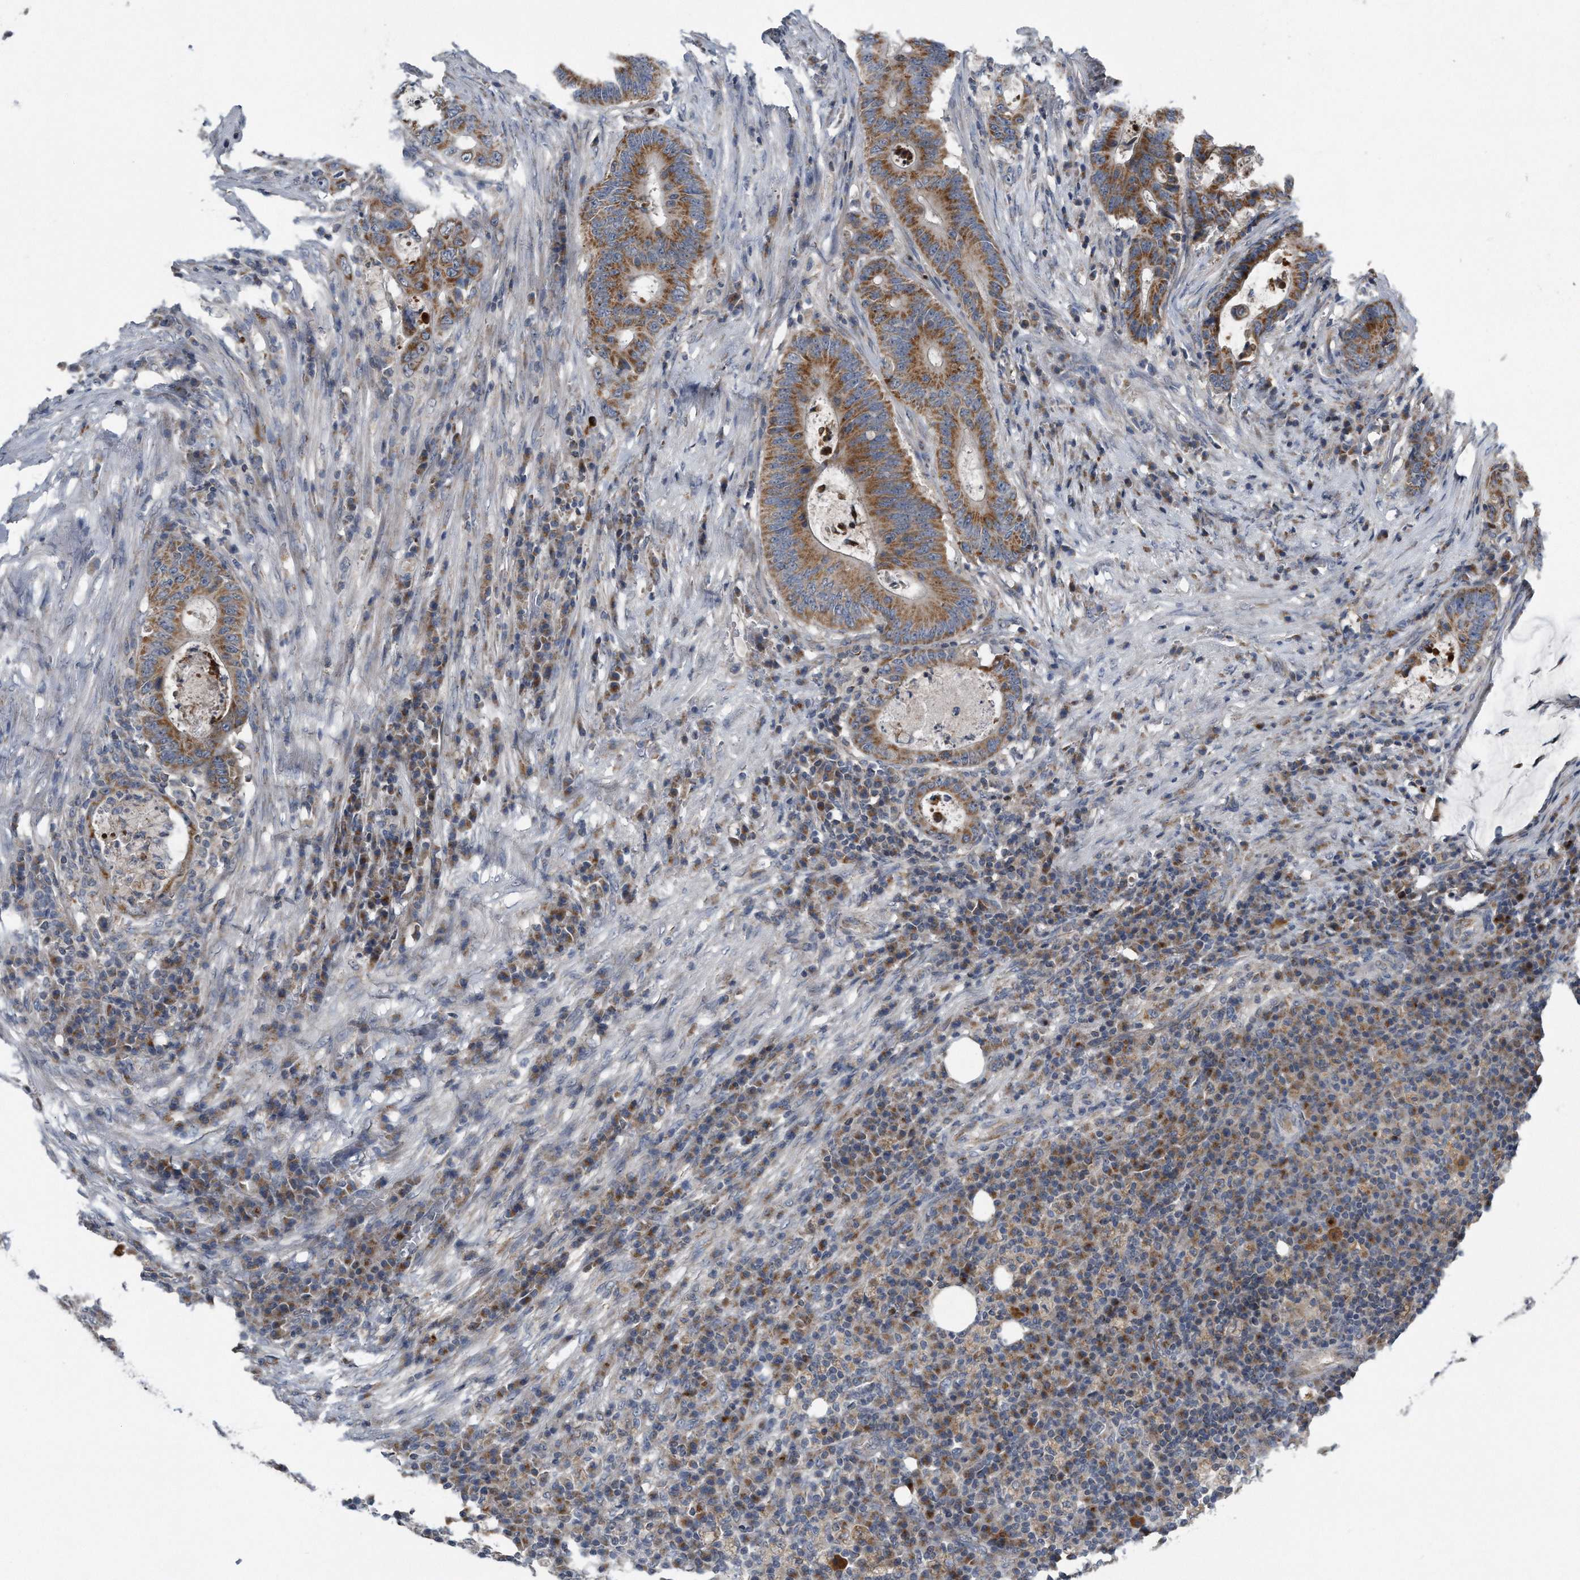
{"staining": {"intensity": "moderate", "quantity": ">75%", "location": "cytoplasmic/membranous"}, "tissue": "colorectal cancer", "cell_type": "Tumor cells", "image_type": "cancer", "snomed": [{"axis": "morphology", "description": "Adenocarcinoma, NOS"}, {"axis": "topography", "description": "Colon"}], "caption": "A histopathology image showing moderate cytoplasmic/membranous expression in approximately >75% of tumor cells in colorectal cancer, as visualized by brown immunohistochemical staining.", "gene": "LYRM4", "patient": {"sex": "male", "age": 83}}